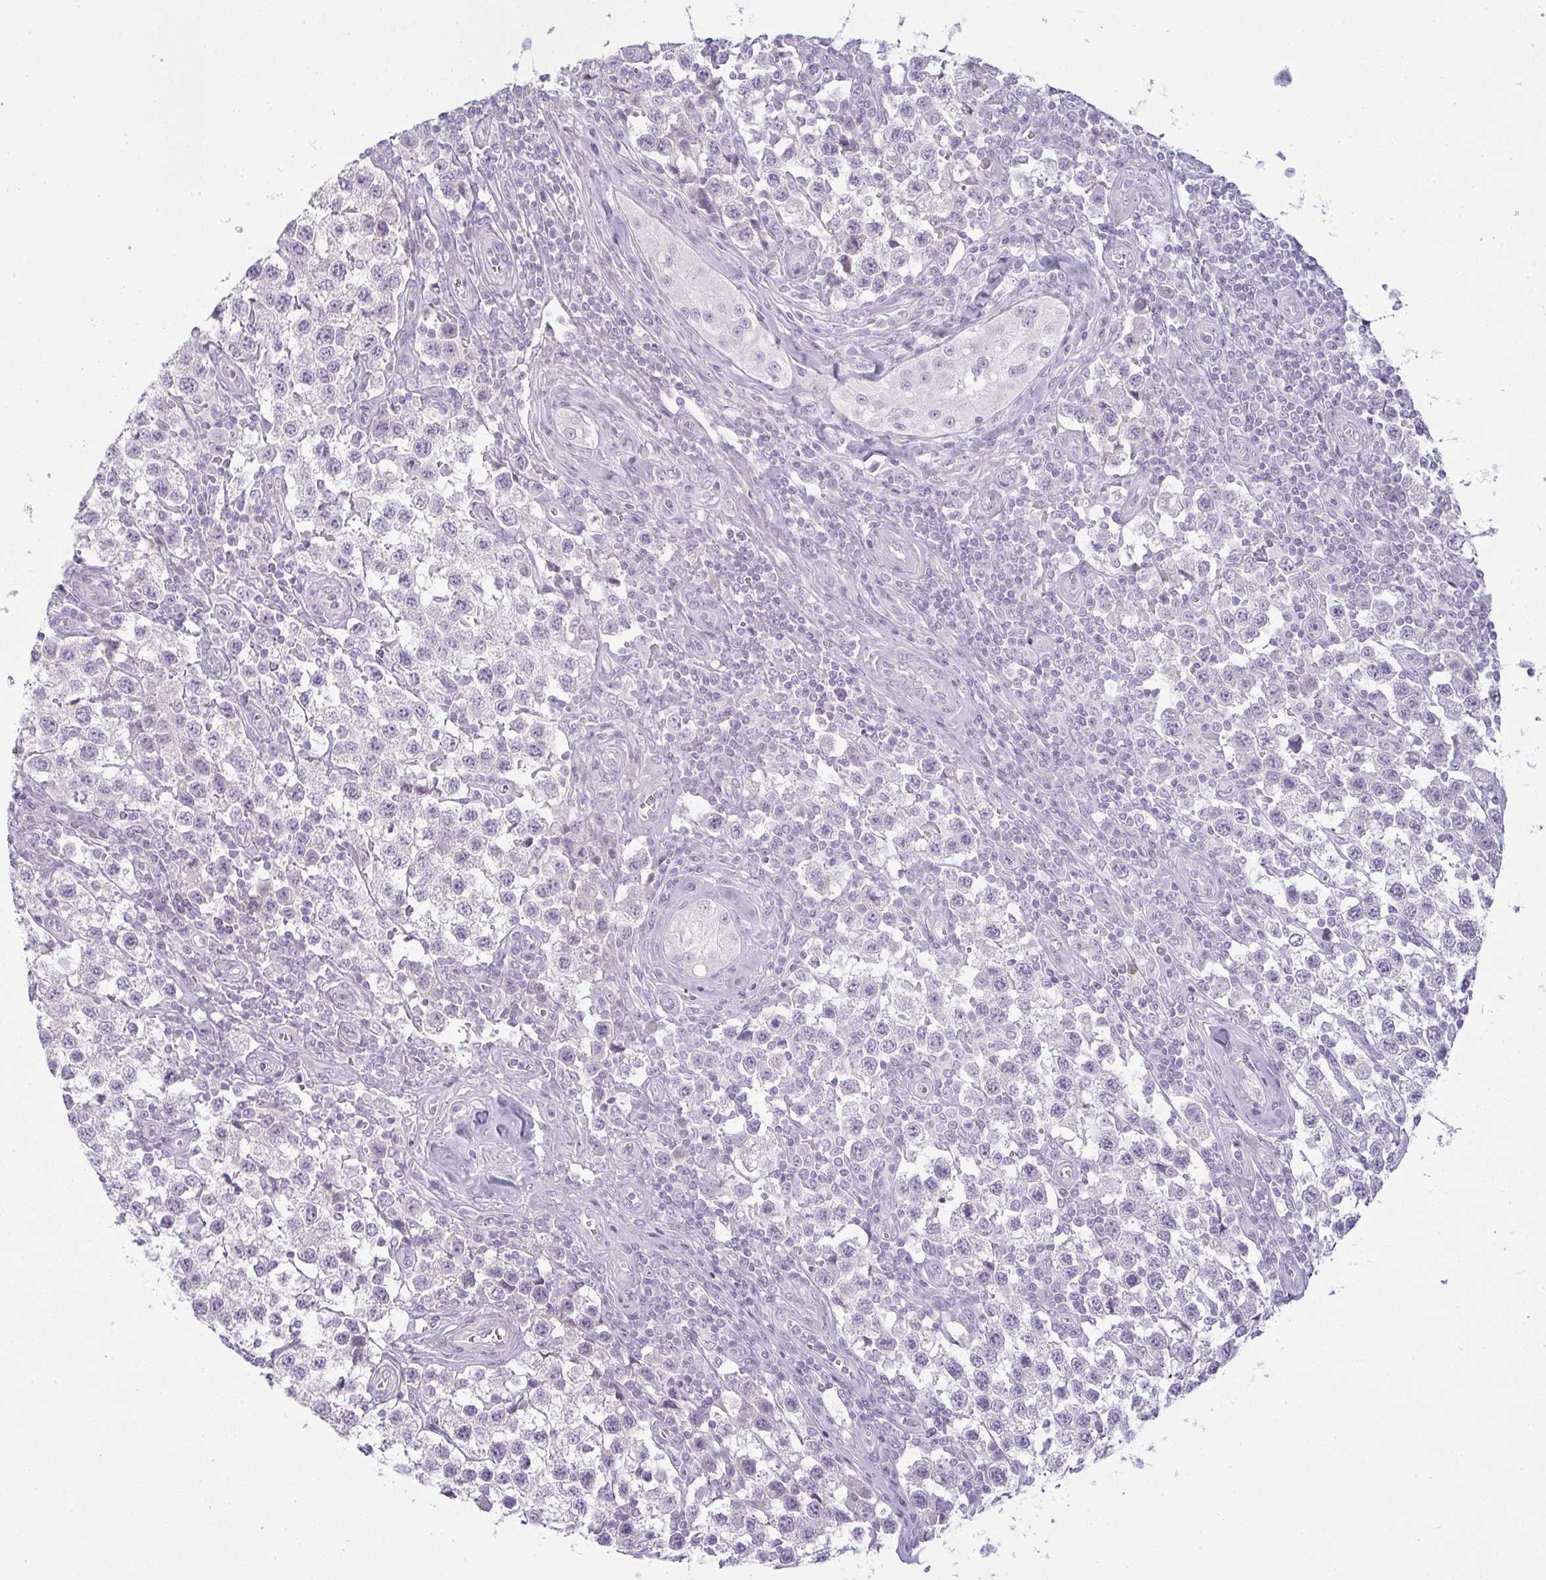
{"staining": {"intensity": "negative", "quantity": "none", "location": "none"}, "tissue": "testis cancer", "cell_type": "Tumor cells", "image_type": "cancer", "snomed": [{"axis": "morphology", "description": "Seminoma, NOS"}, {"axis": "topography", "description": "Testis"}], "caption": "Tumor cells are negative for brown protein staining in testis cancer (seminoma). Nuclei are stained in blue.", "gene": "SIRPB2", "patient": {"sex": "male", "age": 34}}